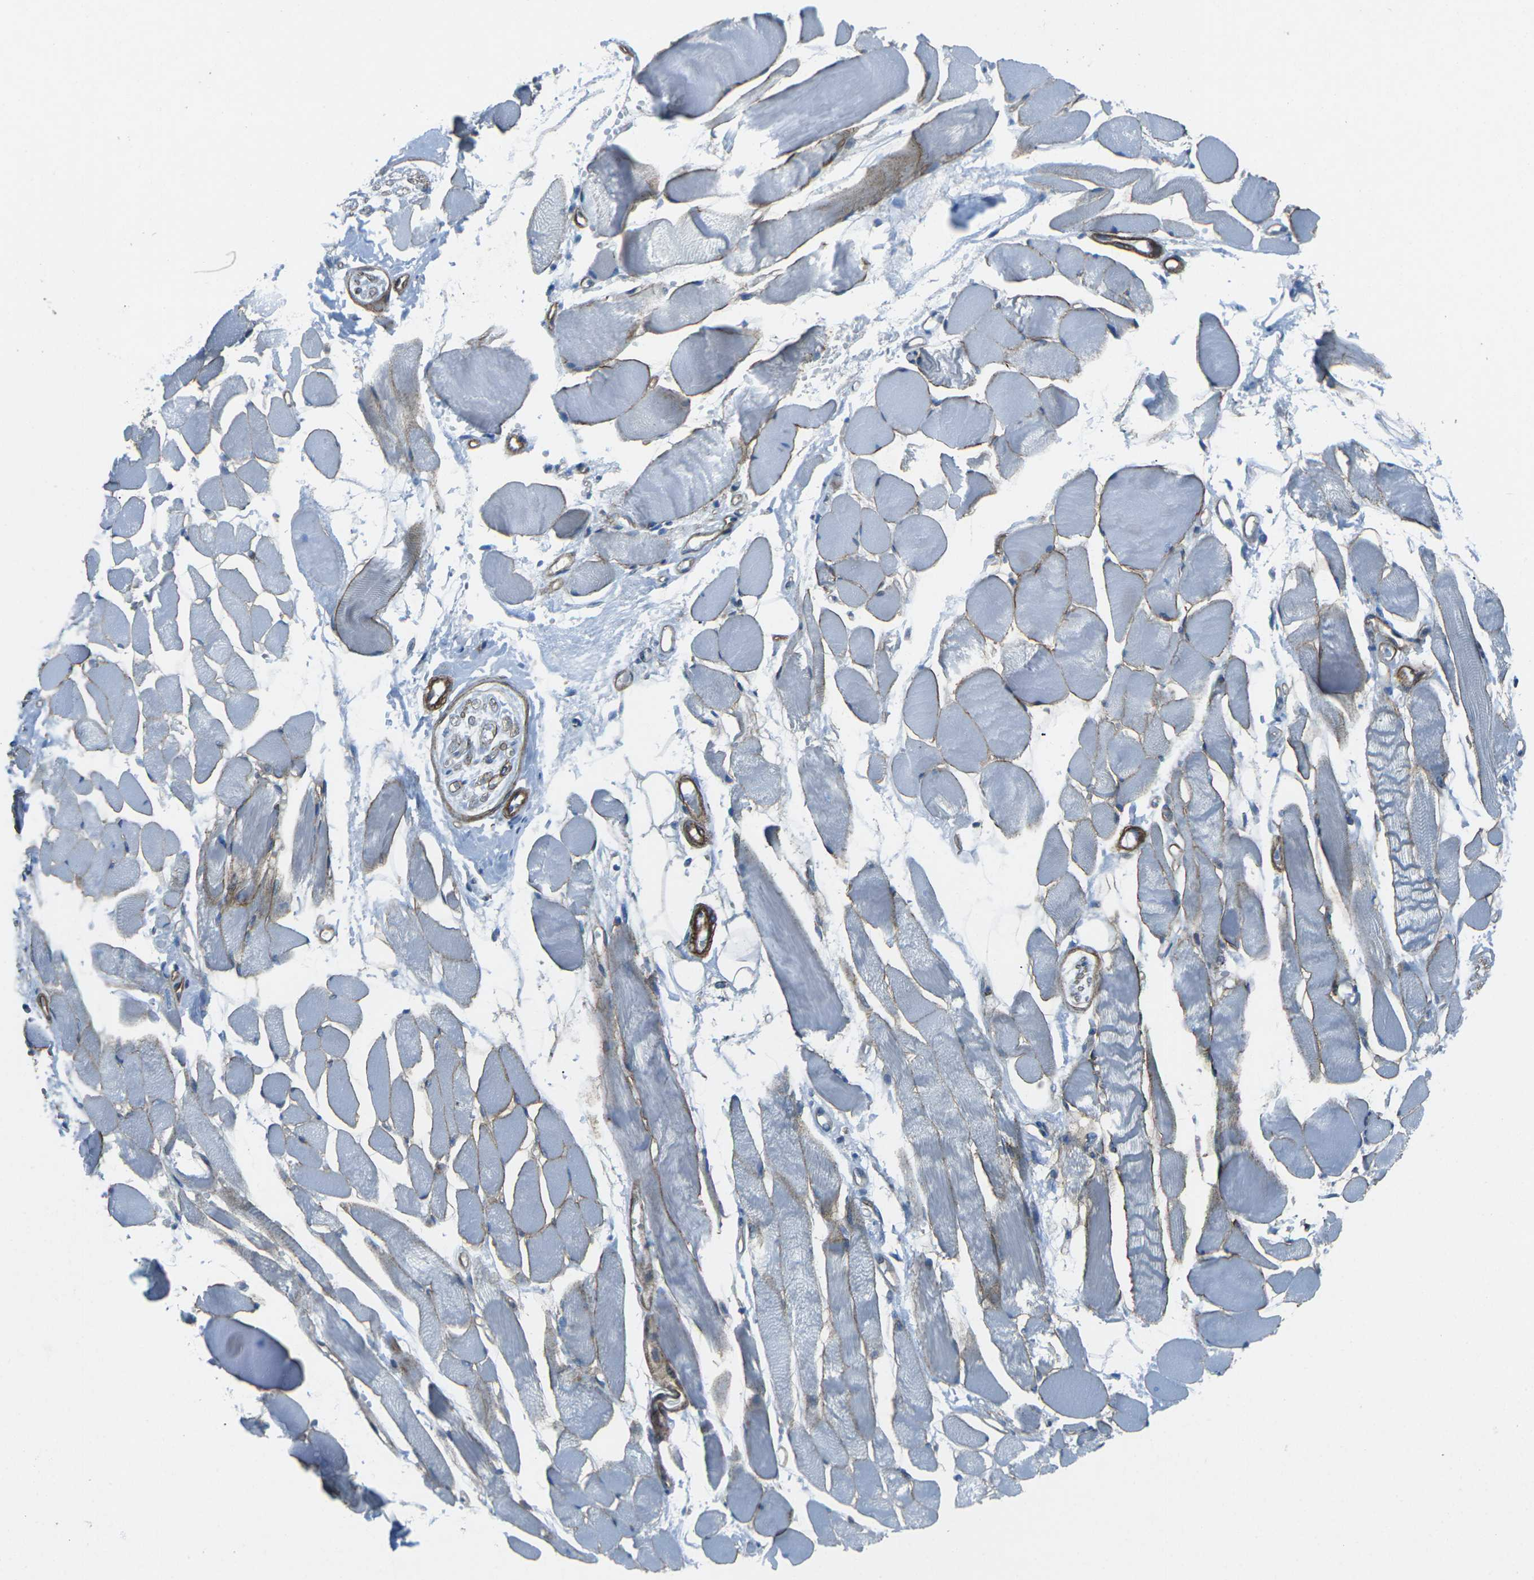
{"staining": {"intensity": "weak", "quantity": "<25%", "location": "cytoplasmic/membranous"}, "tissue": "skeletal muscle", "cell_type": "Myocytes", "image_type": "normal", "snomed": [{"axis": "morphology", "description": "Normal tissue, NOS"}, {"axis": "topography", "description": "Skeletal muscle"}, {"axis": "topography", "description": "Peripheral nerve tissue"}], "caption": "A histopathology image of skeletal muscle stained for a protein demonstrates no brown staining in myocytes.", "gene": "UTRN", "patient": {"sex": "female", "age": 84}}